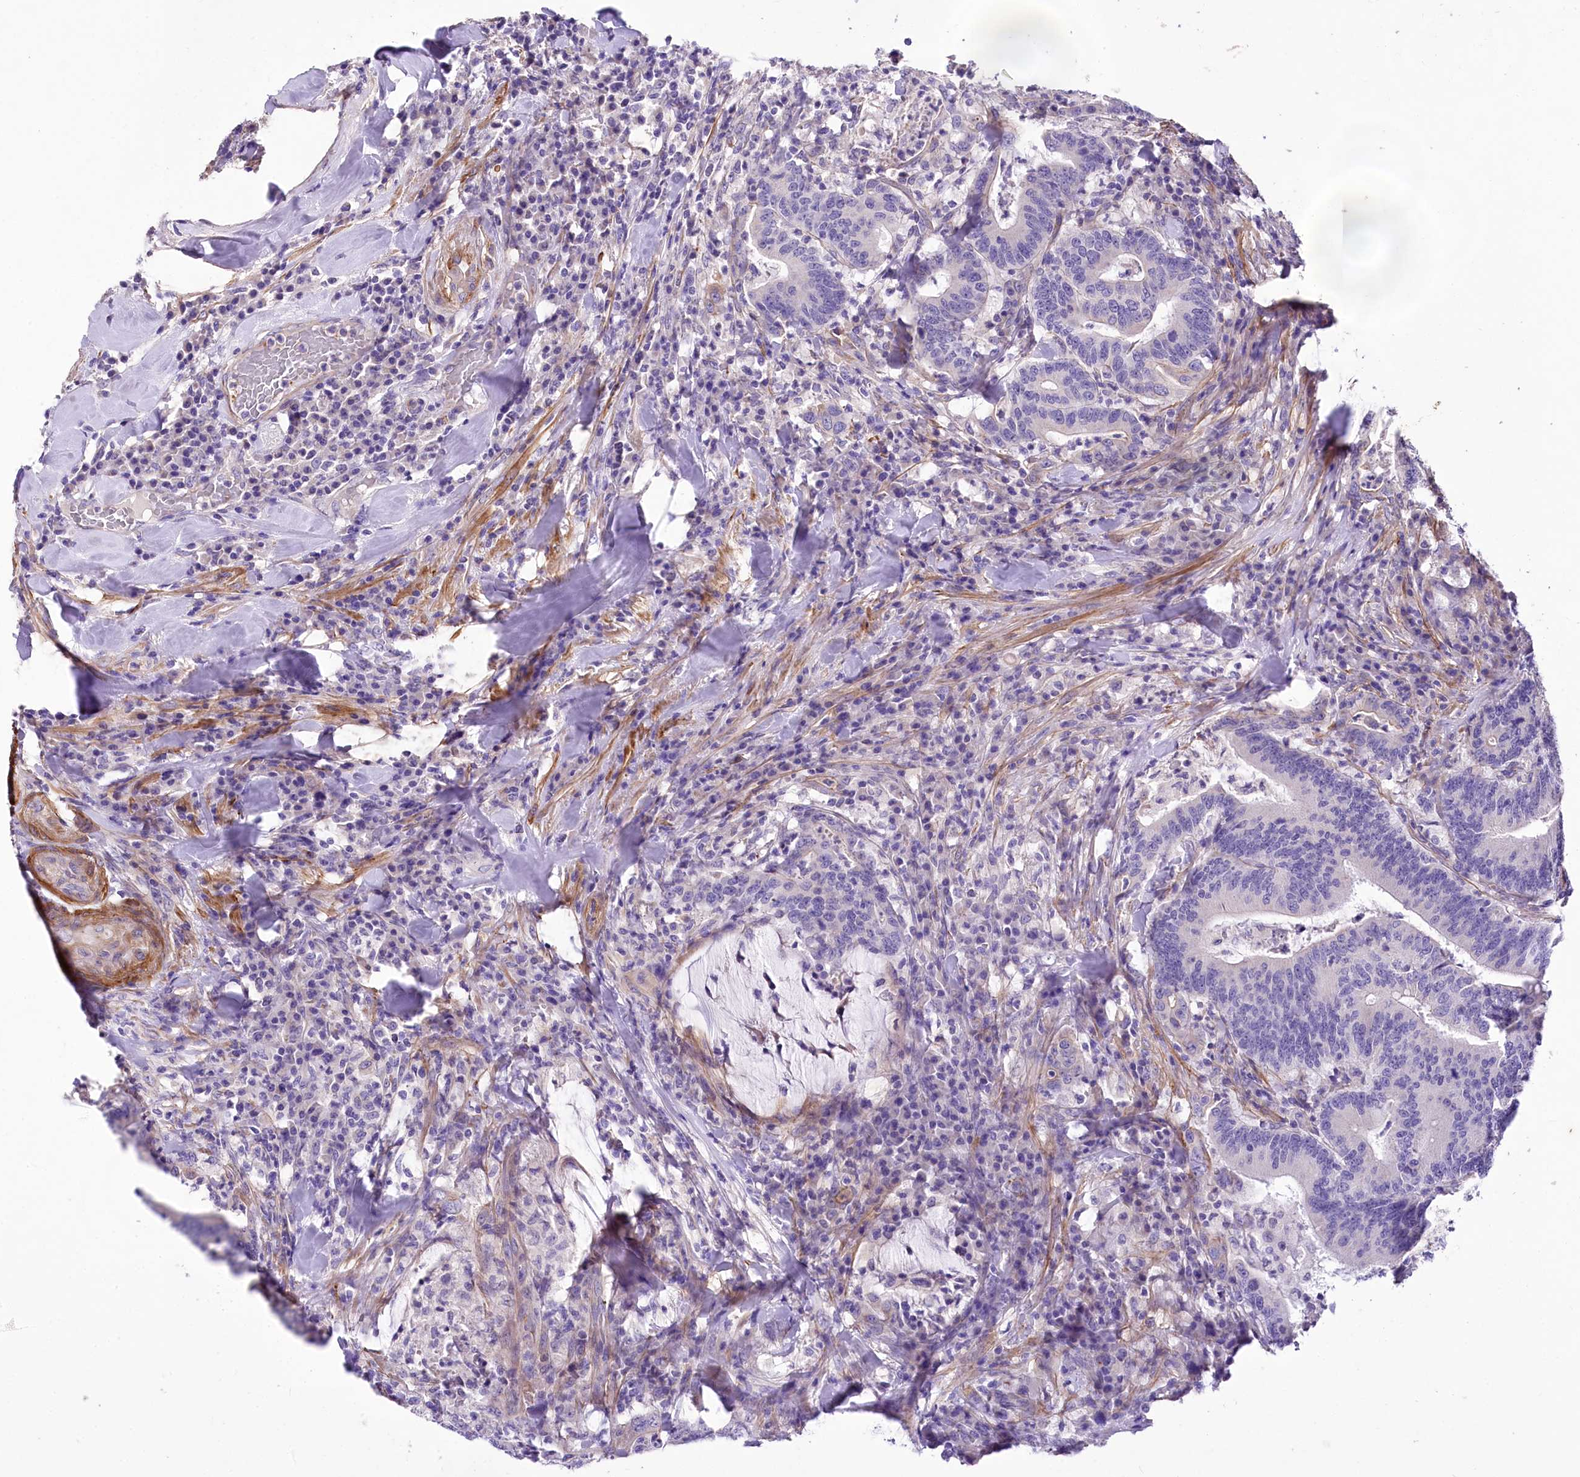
{"staining": {"intensity": "negative", "quantity": "none", "location": "none"}, "tissue": "colorectal cancer", "cell_type": "Tumor cells", "image_type": "cancer", "snomed": [{"axis": "morphology", "description": "Adenocarcinoma, NOS"}, {"axis": "topography", "description": "Colon"}], "caption": "There is no significant expression in tumor cells of colorectal cancer.", "gene": "RDH16", "patient": {"sex": "female", "age": 66}}